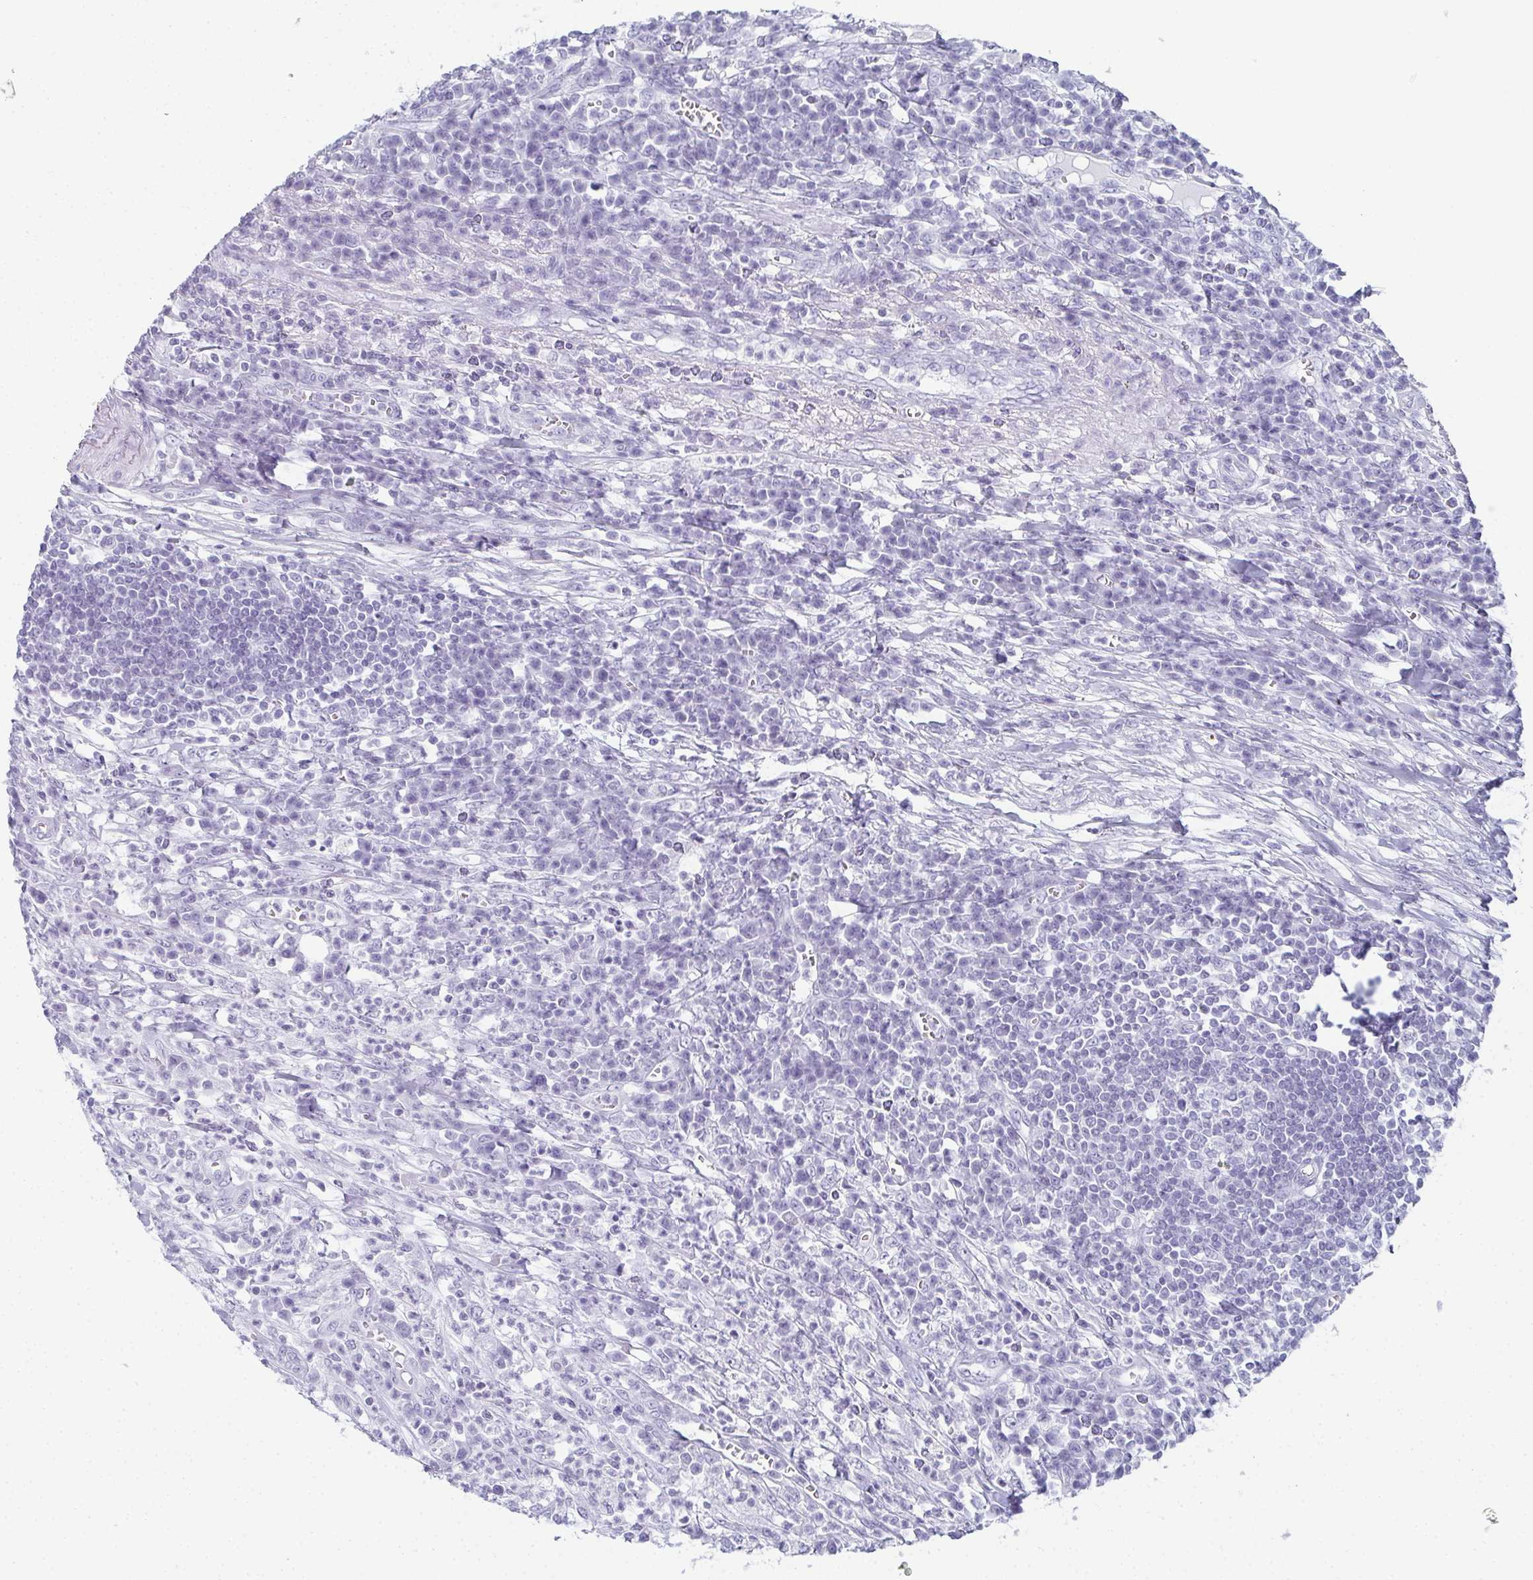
{"staining": {"intensity": "negative", "quantity": "none", "location": "none"}, "tissue": "colorectal cancer", "cell_type": "Tumor cells", "image_type": "cancer", "snomed": [{"axis": "morphology", "description": "Adenocarcinoma, NOS"}, {"axis": "topography", "description": "Colon"}], "caption": "This is a photomicrograph of immunohistochemistry (IHC) staining of colorectal cancer, which shows no expression in tumor cells.", "gene": "PYCR3", "patient": {"sex": "male", "age": 65}}